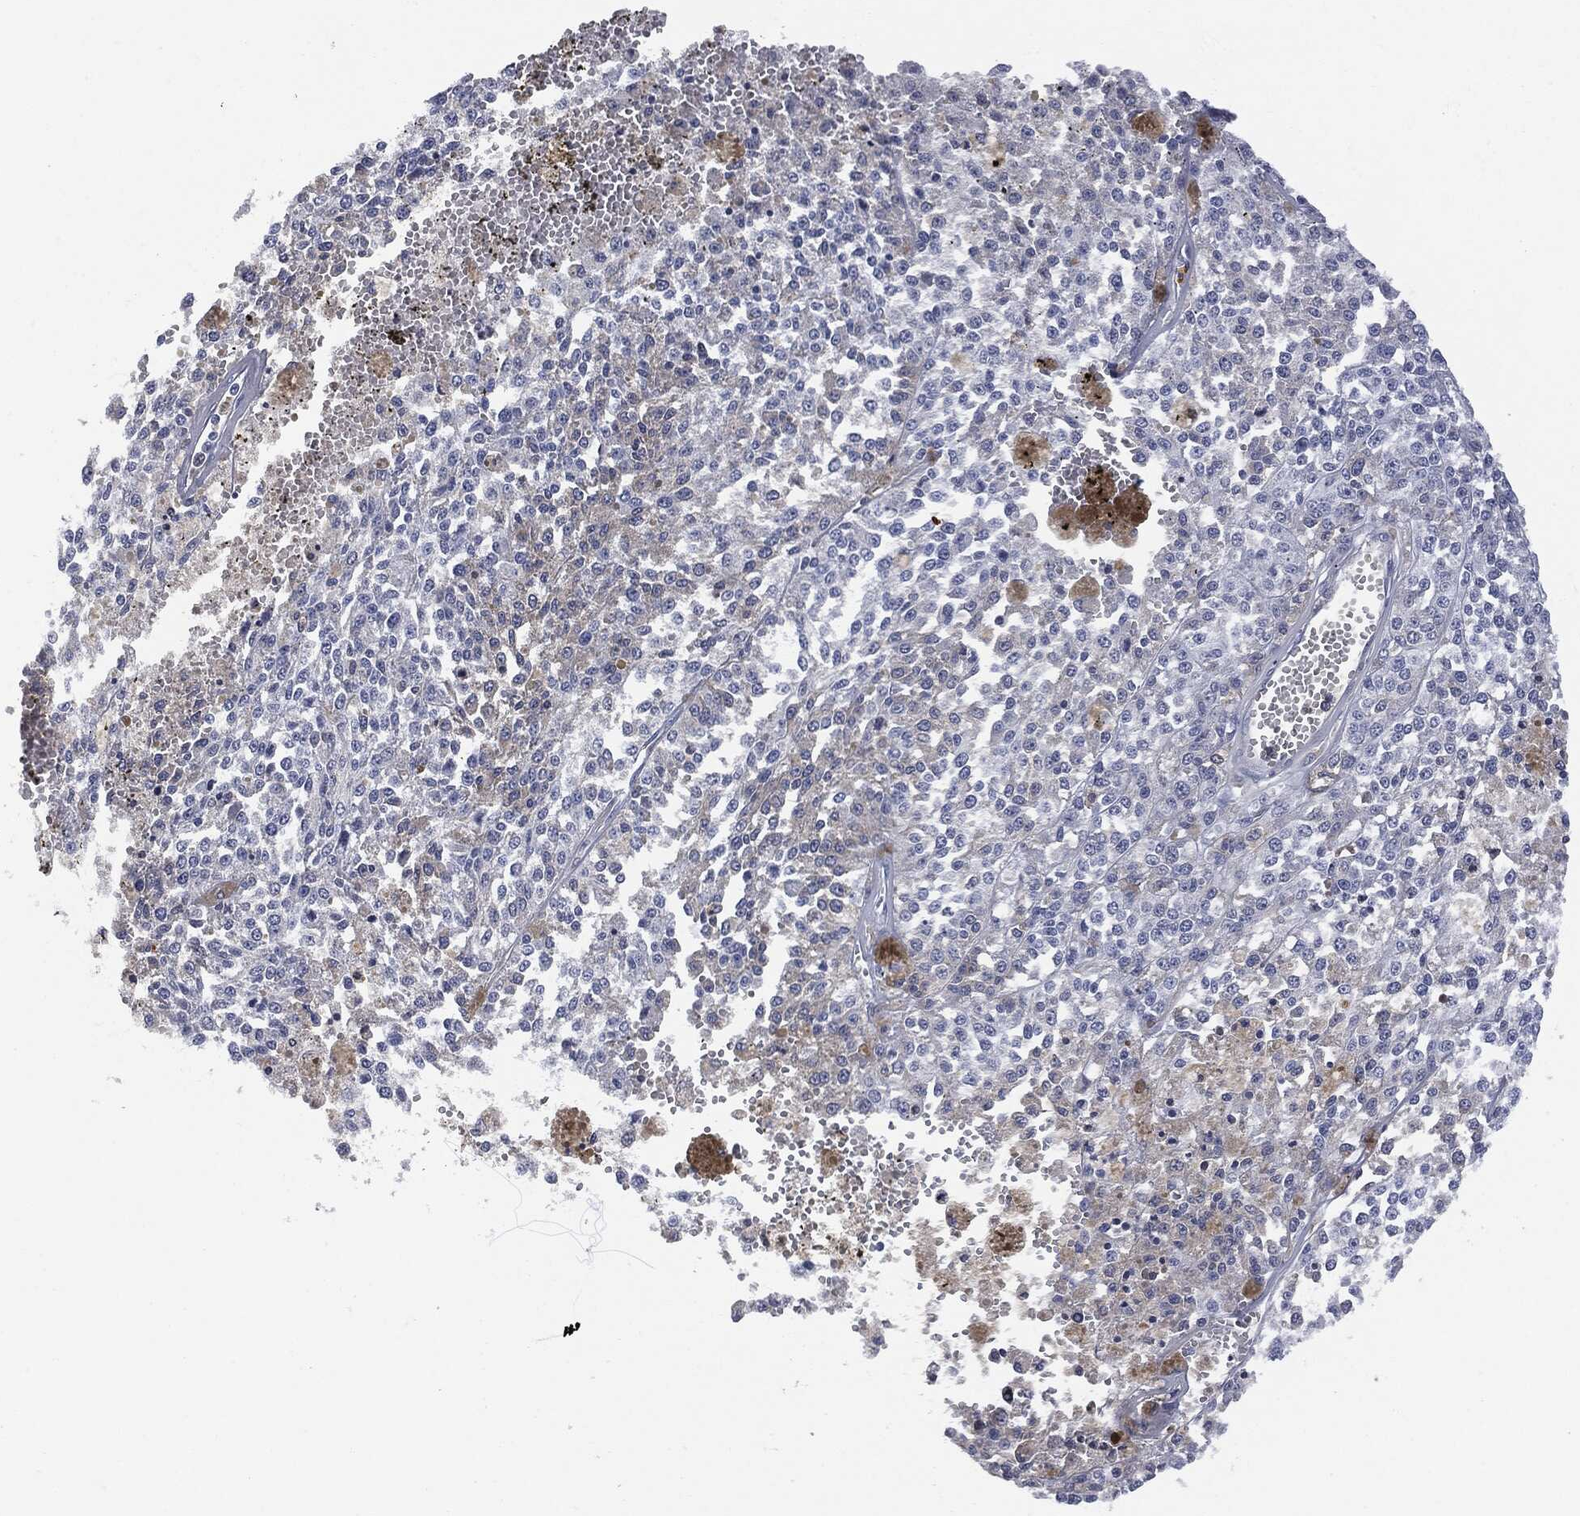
{"staining": {"intensity": "negative", "quantity": "none", "location": "none"}, "tissue": "melanoma", "cell_type": "Tumor cells", "image_type": "cancer", "snomed": [{"axis": "morphology", "description": "Malignant melanoma, Metastatic site"}, {"axis": "topography", "description": "Lymph node"}], "caption": "Tumor cells show no significant protein positivity in melanoma.", "gene": "BTK", "patient": {"sex": "female", "age": 64}}